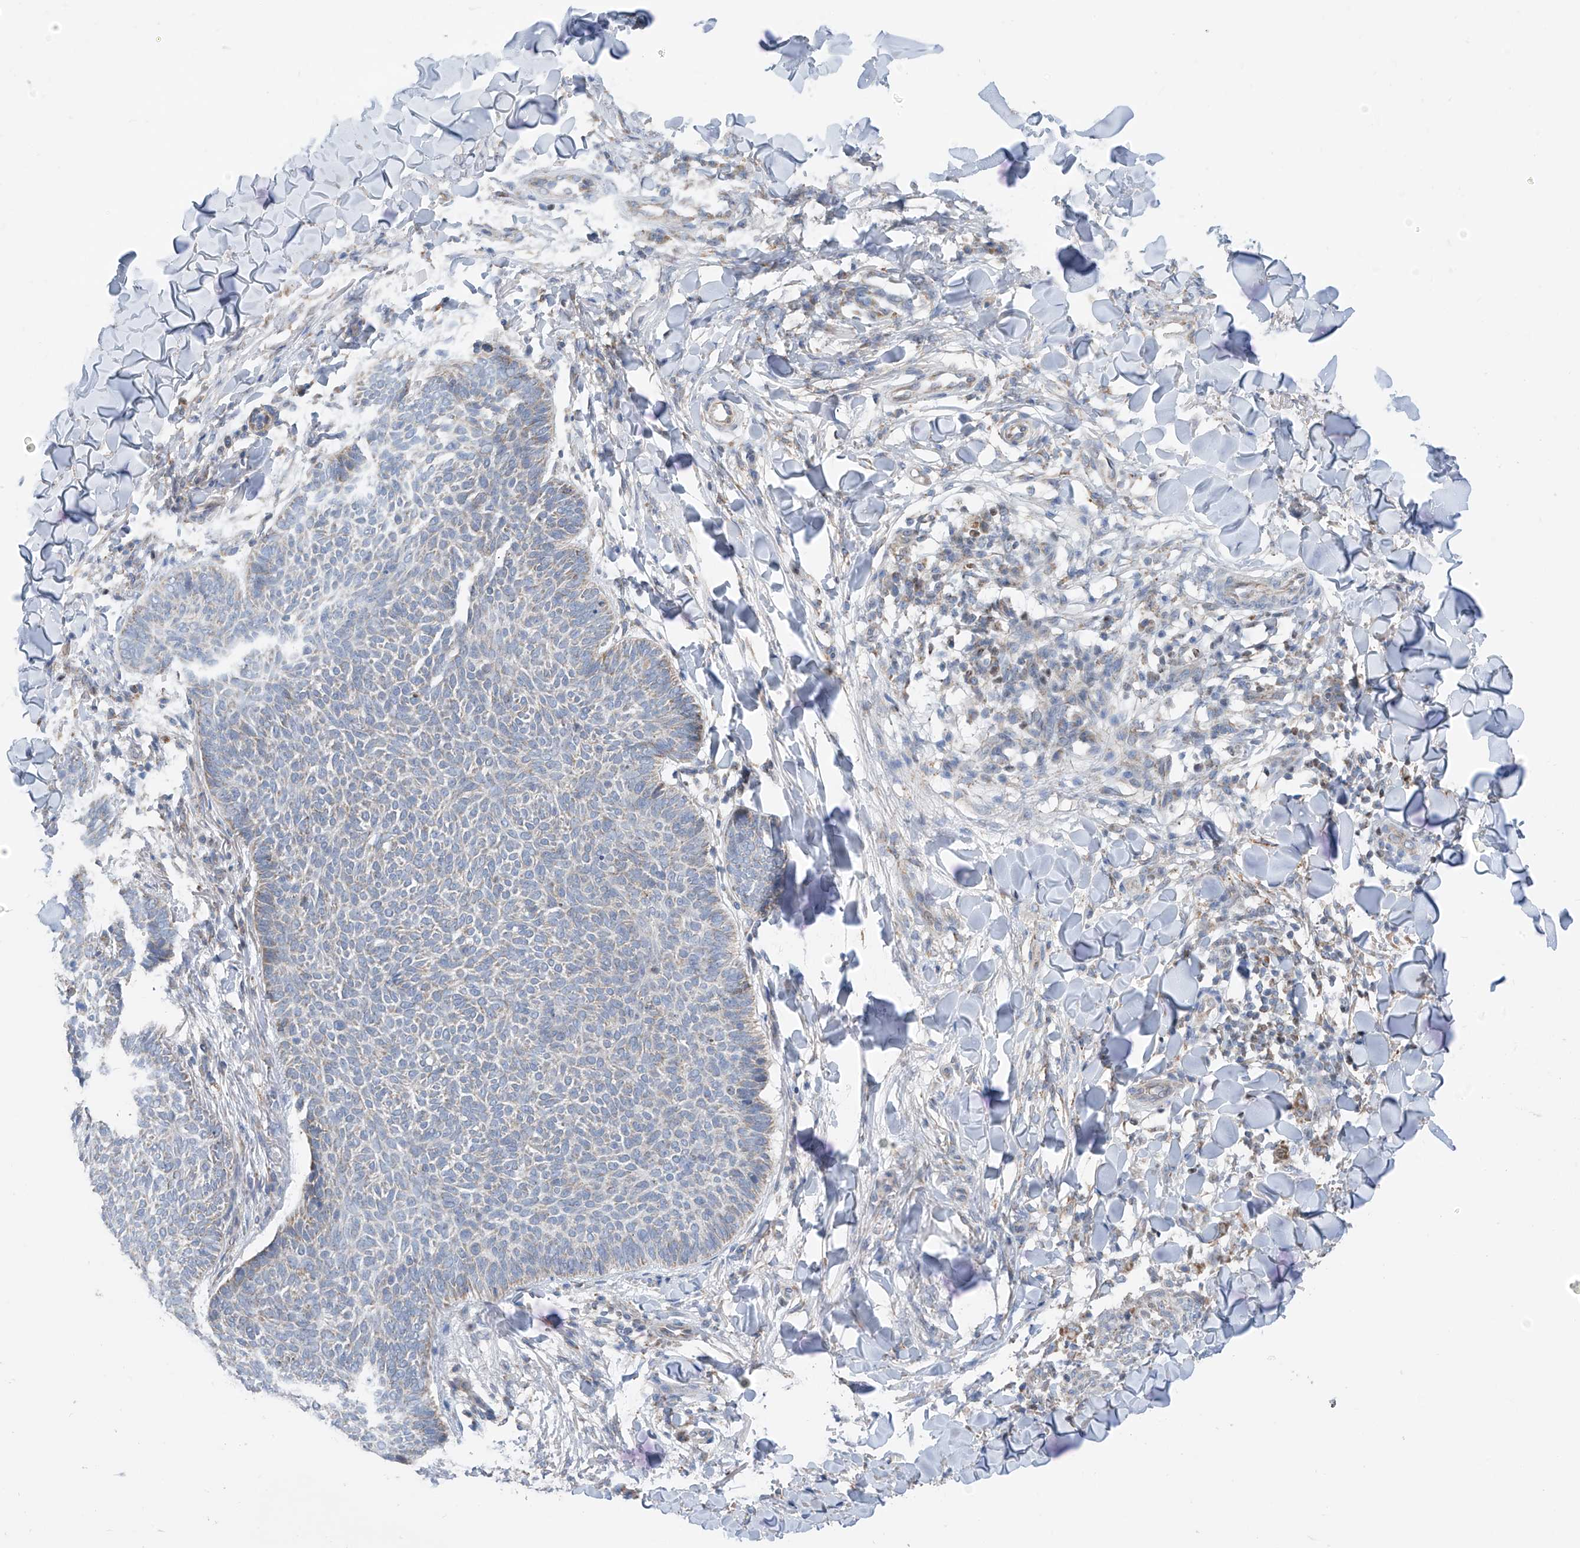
{"staining": {"intensity": "negative", "quantity": "none", "location": "none"}, "tissue": "skin cancer", "cell_type": "Tumor cells", "image_type": "cancer", "snomed": [{"axis": "morphology", "description": "Normal tissue, NOS"}, {"axis": "morphology", "description": "Basal cell carcinoma"}, {"axis": "topography", "description": "Skin"}], "caption": "This is a histopathology image of immunohistochemistry (IHC) staining of basal cell carcinoma (skin), which shows no positivity in tumor cells.", "gene": "EOMES", "patient": {"sex": "male", "age": 50}}